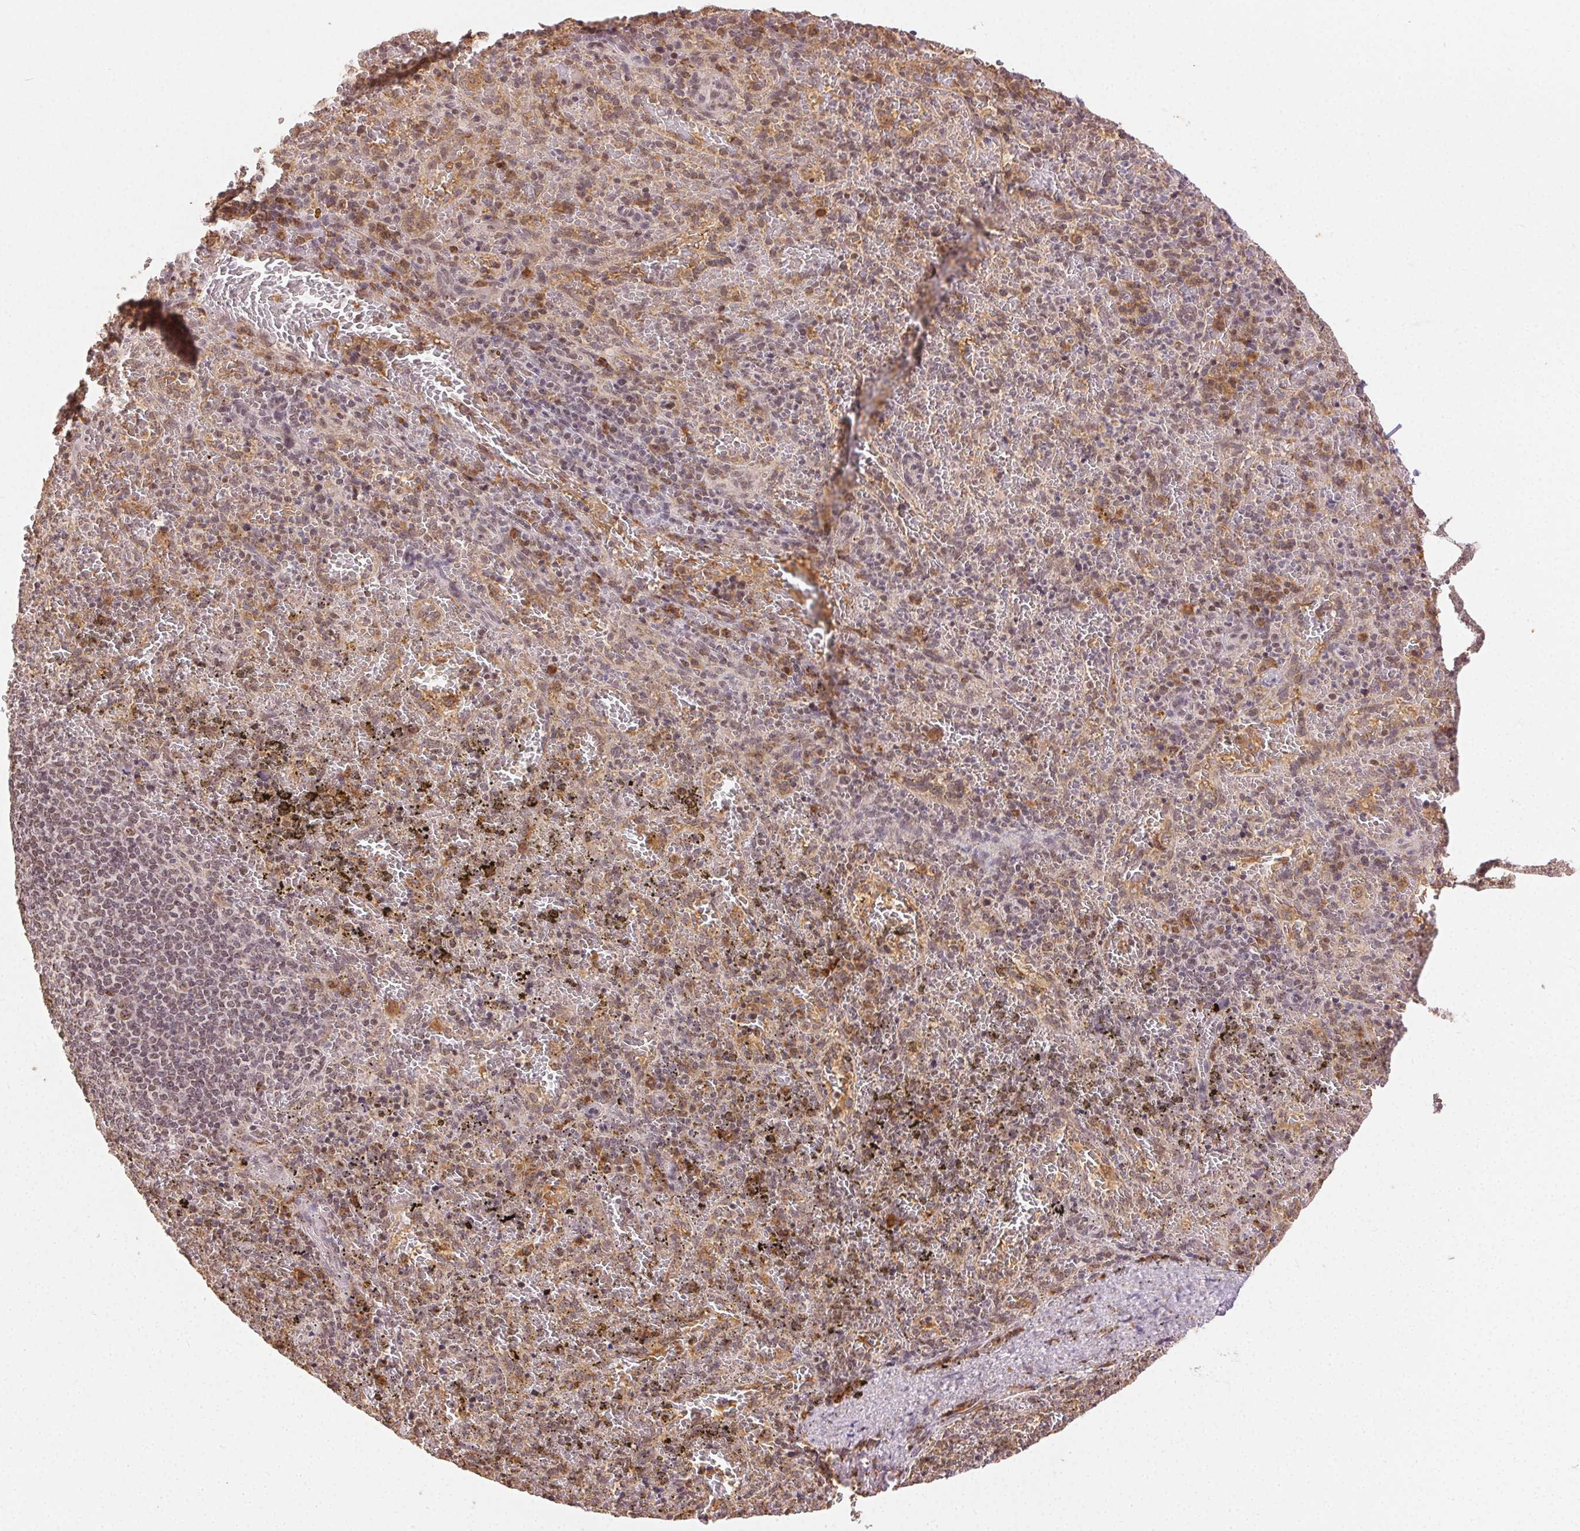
{"staining": {"intensity": "weak", "quantity": "<25%", "location": "nuclear"}, "tissue": "spleen", "cell_type": "Cells in red pulp", "image_type": "normal", "snomed": [{"axis": "morphology", "description": "Normal tissue, NOS"}, {"axis": "topography", "description": "Spleen"}], "caption": "This image is of normal spleen stained with immunohistochemistry (IHC) to label a protein in brown with the nuclei are counter-stained blue. There is no expression in cells in red pulp. (Stains: DAB IHC with hematoxylin counter stain, Microscopy: brightfield microscopy at high magnification).", "gene": "PIWIL4", "patient": {"sex": "female", "age": 50}}